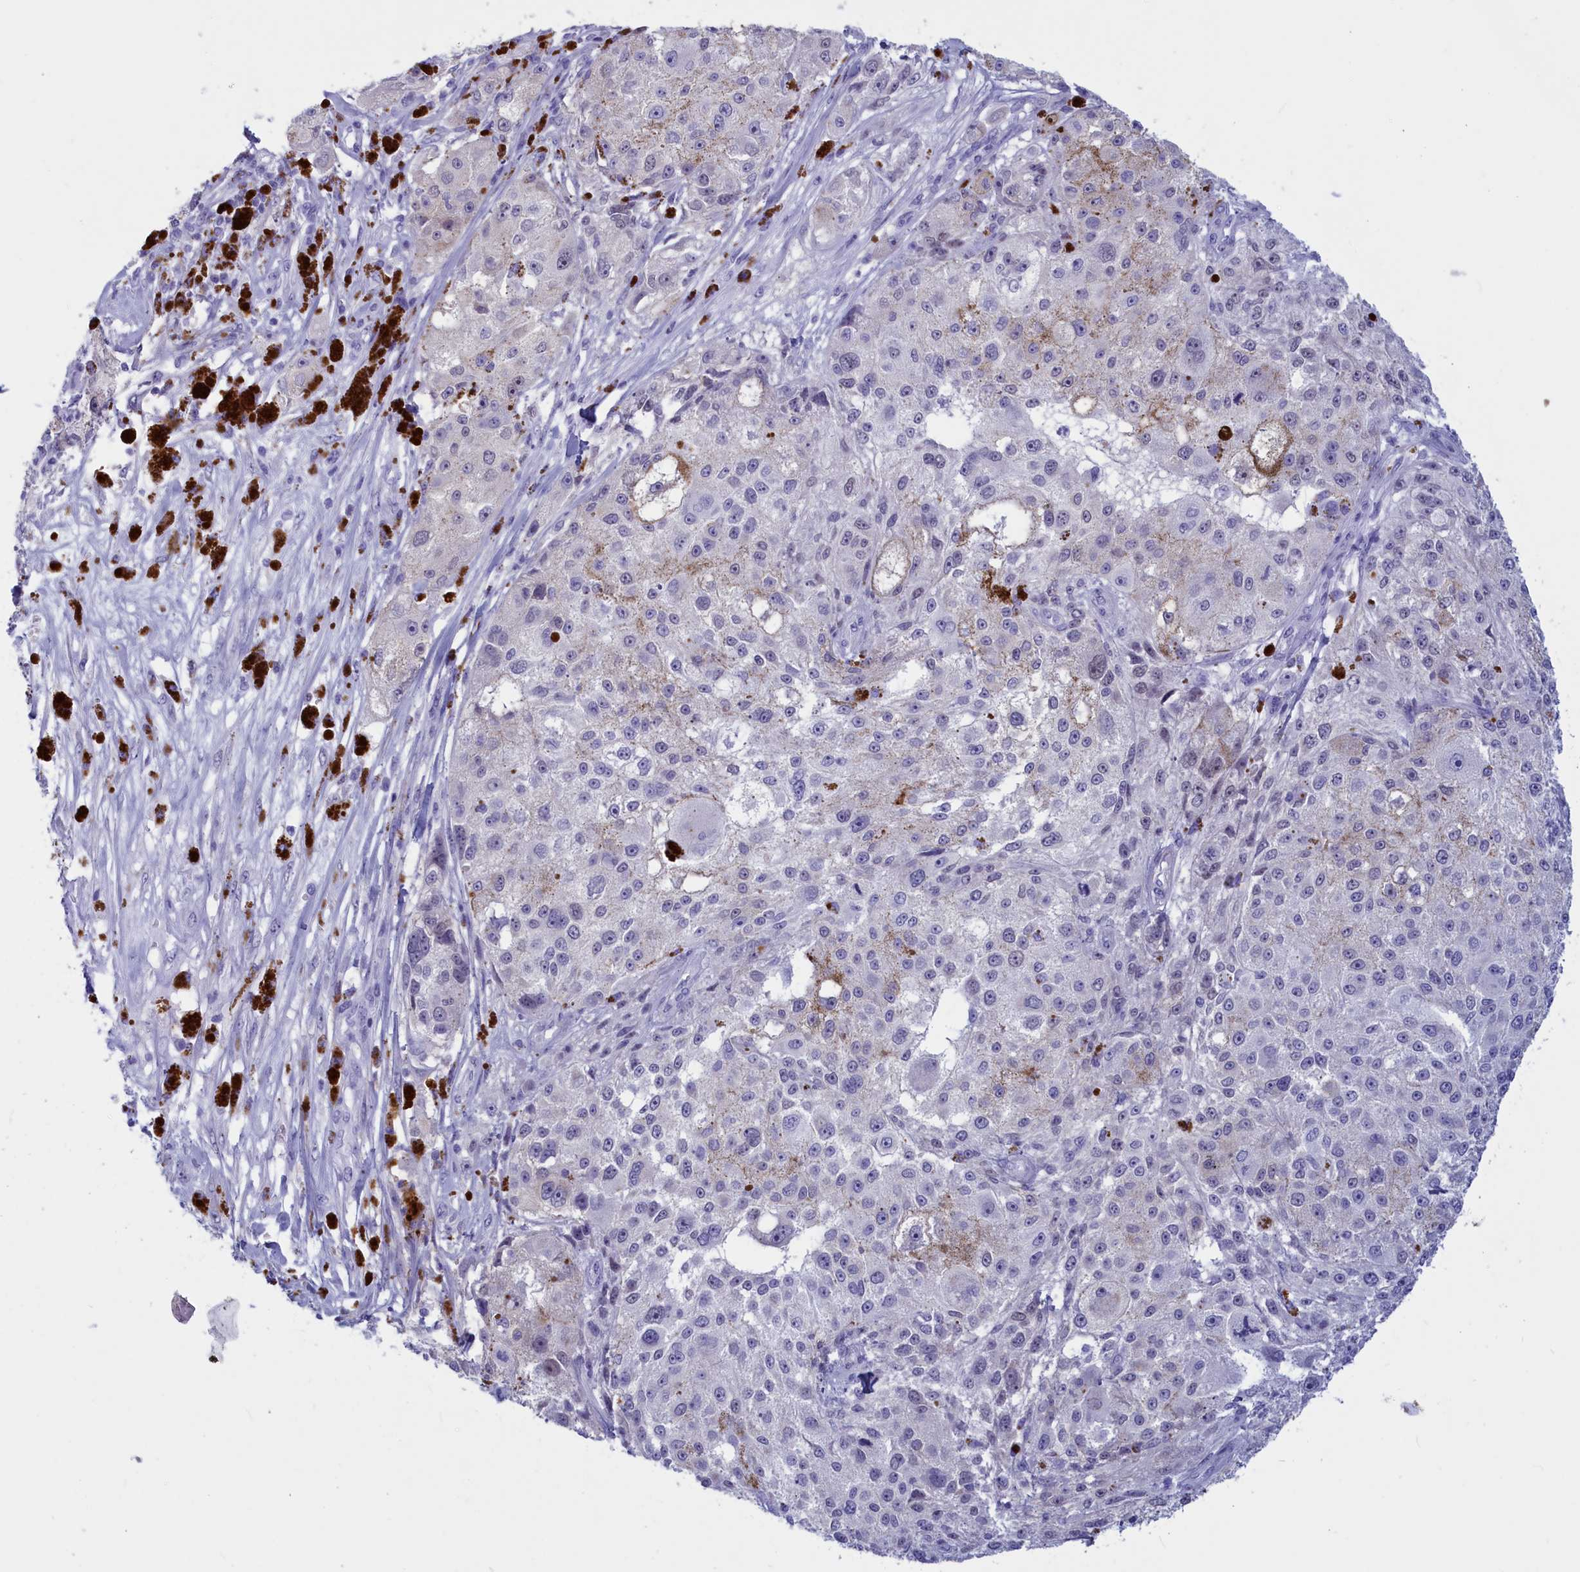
{"staining": {"intensity": "negative", "quantity": "none", "location": "none"}, "tissue": "melanoma", "cell_type": "Tumor cells", "image_type": "cancer", "snomed": [{"axis": "morphology", "description": "Necrosis, NOS"}, {"axis": "morphology", "description": "Malignant melanoma, NOS"}, {"axis": "topography", "description": "Skin"}], "caption": "Human malignant melanoma stained for a protein using immunohistochemistry exhibits no expression in tumor cells.", "gene": "GAPDHS", "patient": {"sex": "female", "age": 87}}